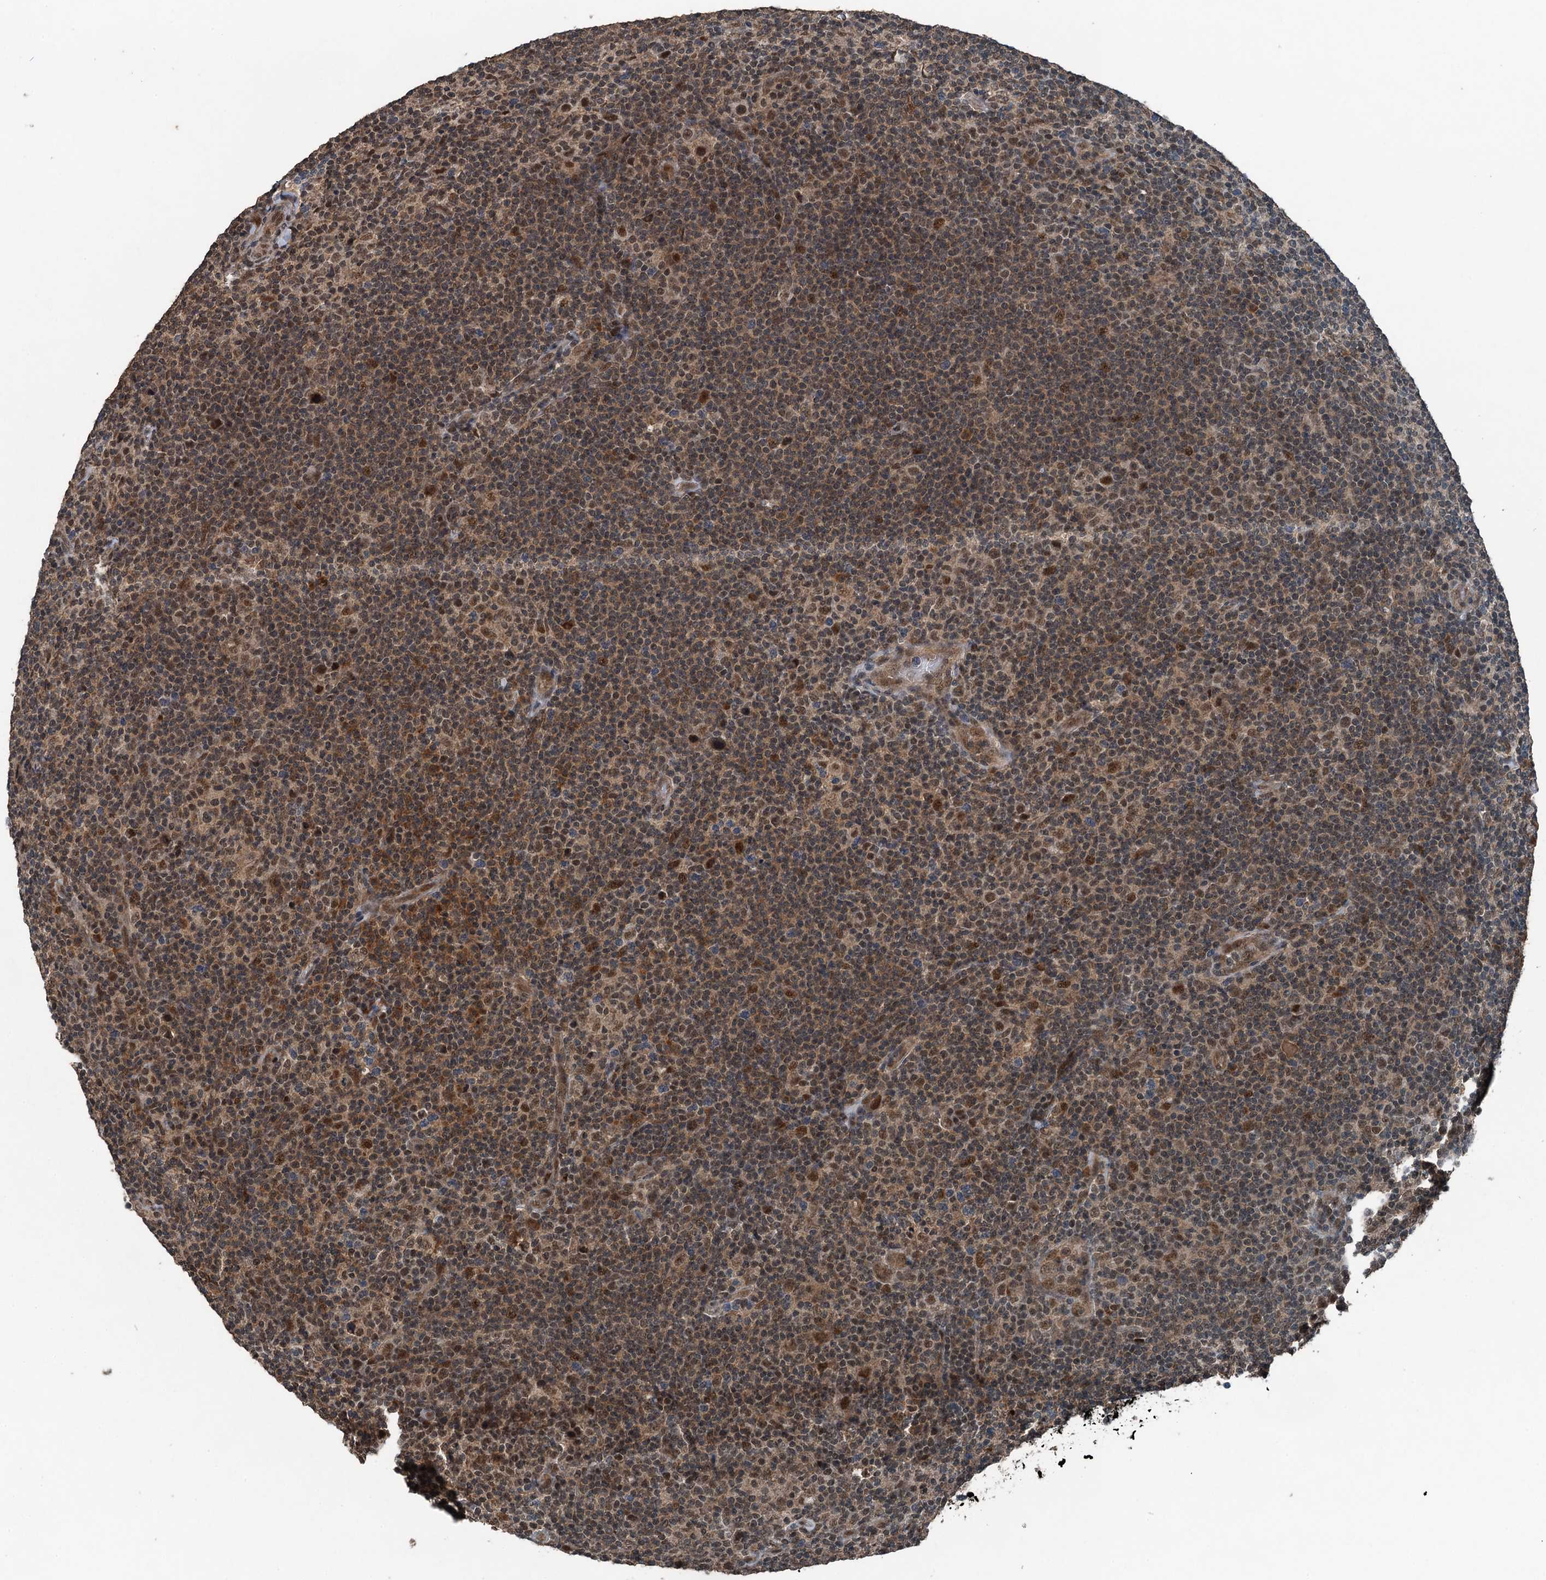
{"staining": {"intensity": "moderate", "quantity": ">75%", "location": "nuclear"}, "tissue": "lymphoma", "cell_type": "Tumor cells", "image_type": "cancer", "snomed": [{"axis": "morphology", "description": "Hodgkin's disease, NOS"}, {"axis": "topography", "description": "Lymph node"}], "caption": "IHC (DAB) staining of human Hodgkin's disease reveals moderate nuclear protein positivity in approximately >75% of tumor cells. Nuclei are stained in blue.", "gene": "UBXN6", "patient": {"sex": "female", "age": 57}}